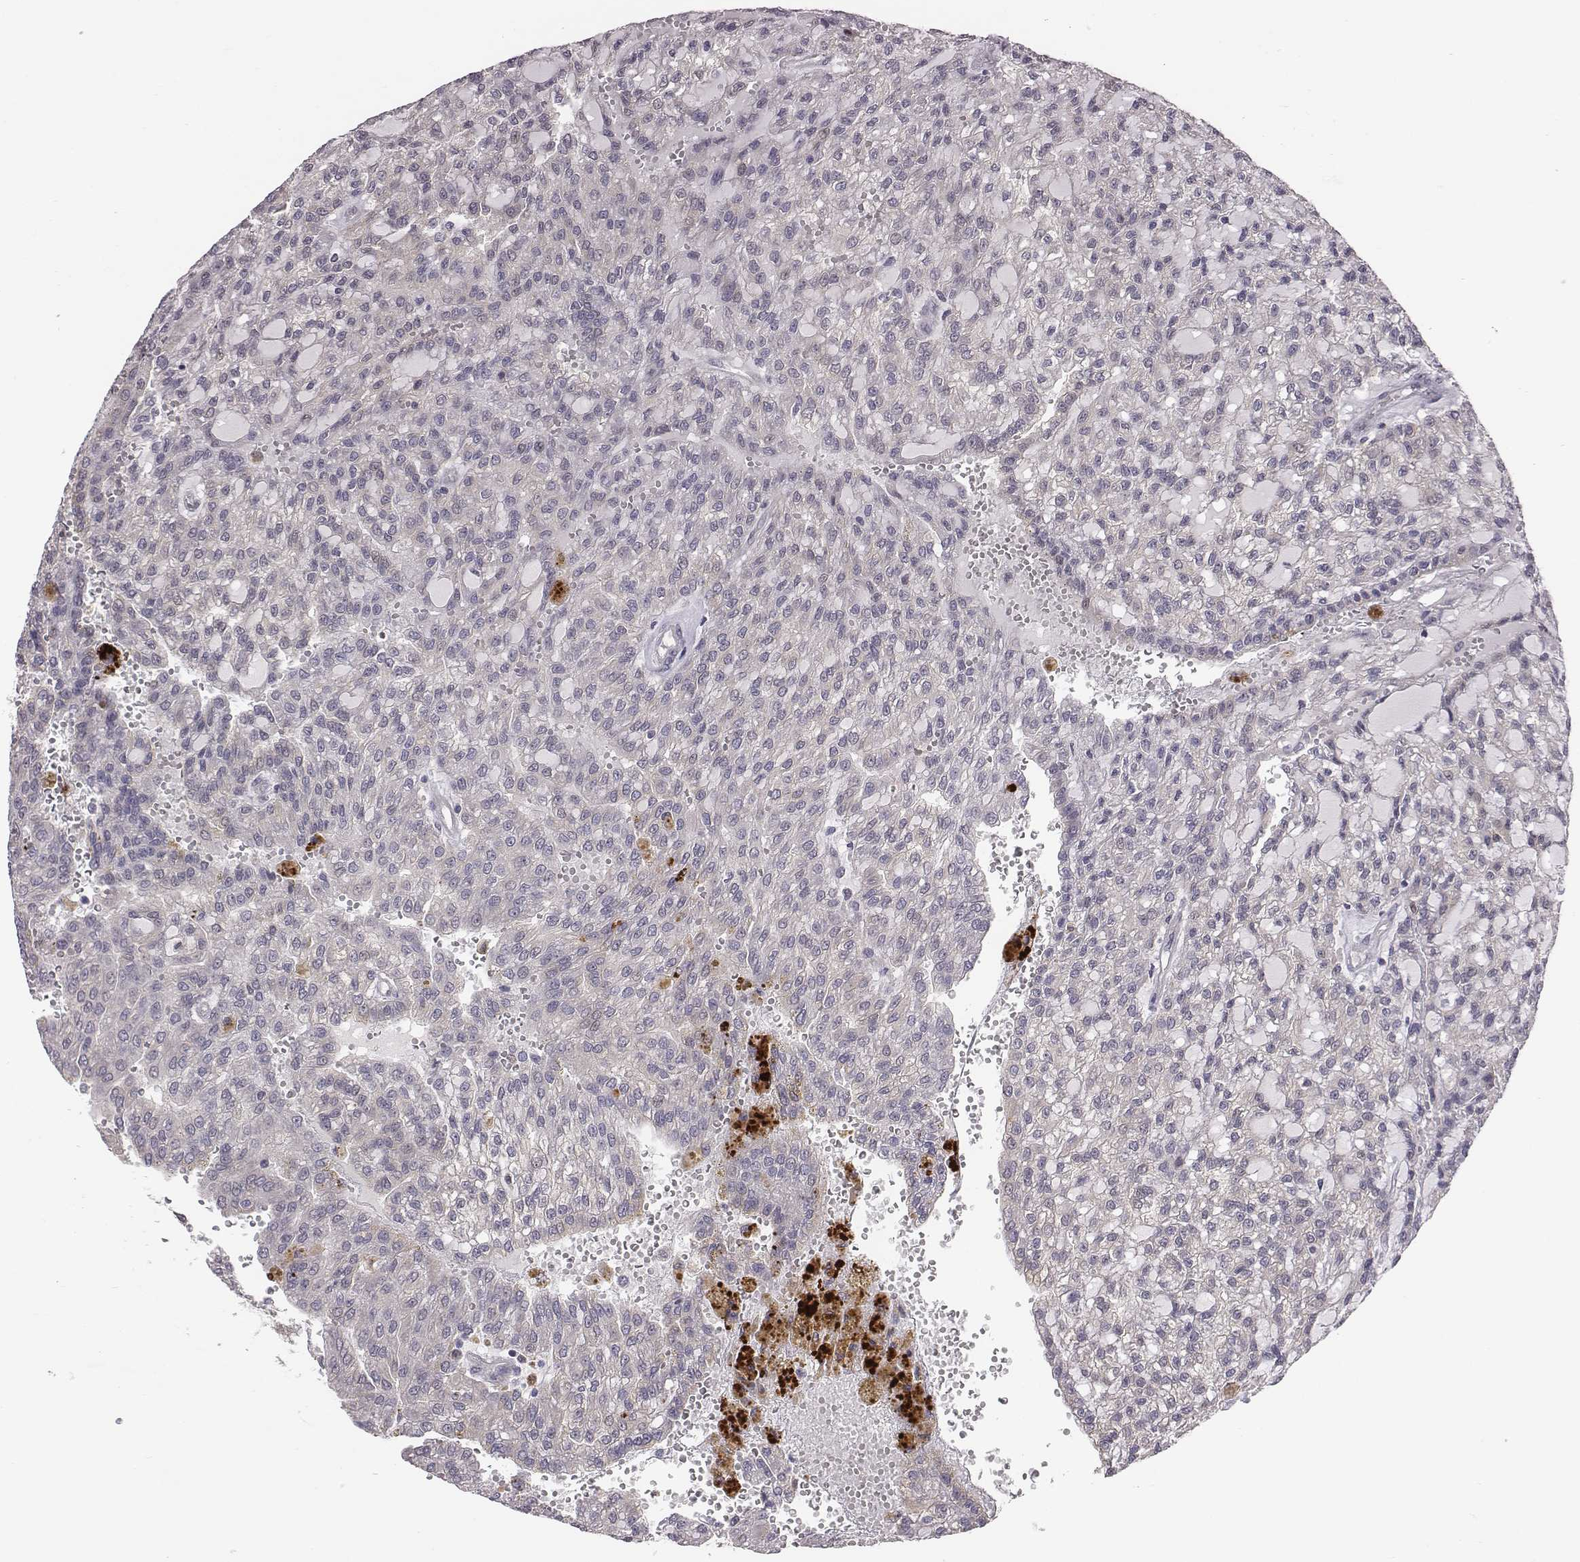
{"staining": {"intensity": "negative", "quantity": "none", "location": "none"}, "tissue": "renal cancer", "cell_type": "Tumor cells", "image_type": "cancer", "snomed": [{"axis": "morphology", "description": "Adenocarcinoma, NOS"}, {"axis": "topography", "description": "Kidney"}], "caption": "Renal cancer (adenocarcinoma) was stained to show a protein in brown. There is no significant positivity in tumor cells. (Stains: DAB IHC with hematoxylin counter stain, Microscopy: brightfield microscopy at high magnification).", "gene": "SMURF2", "patient": {"sex": "male", "age": 63}}